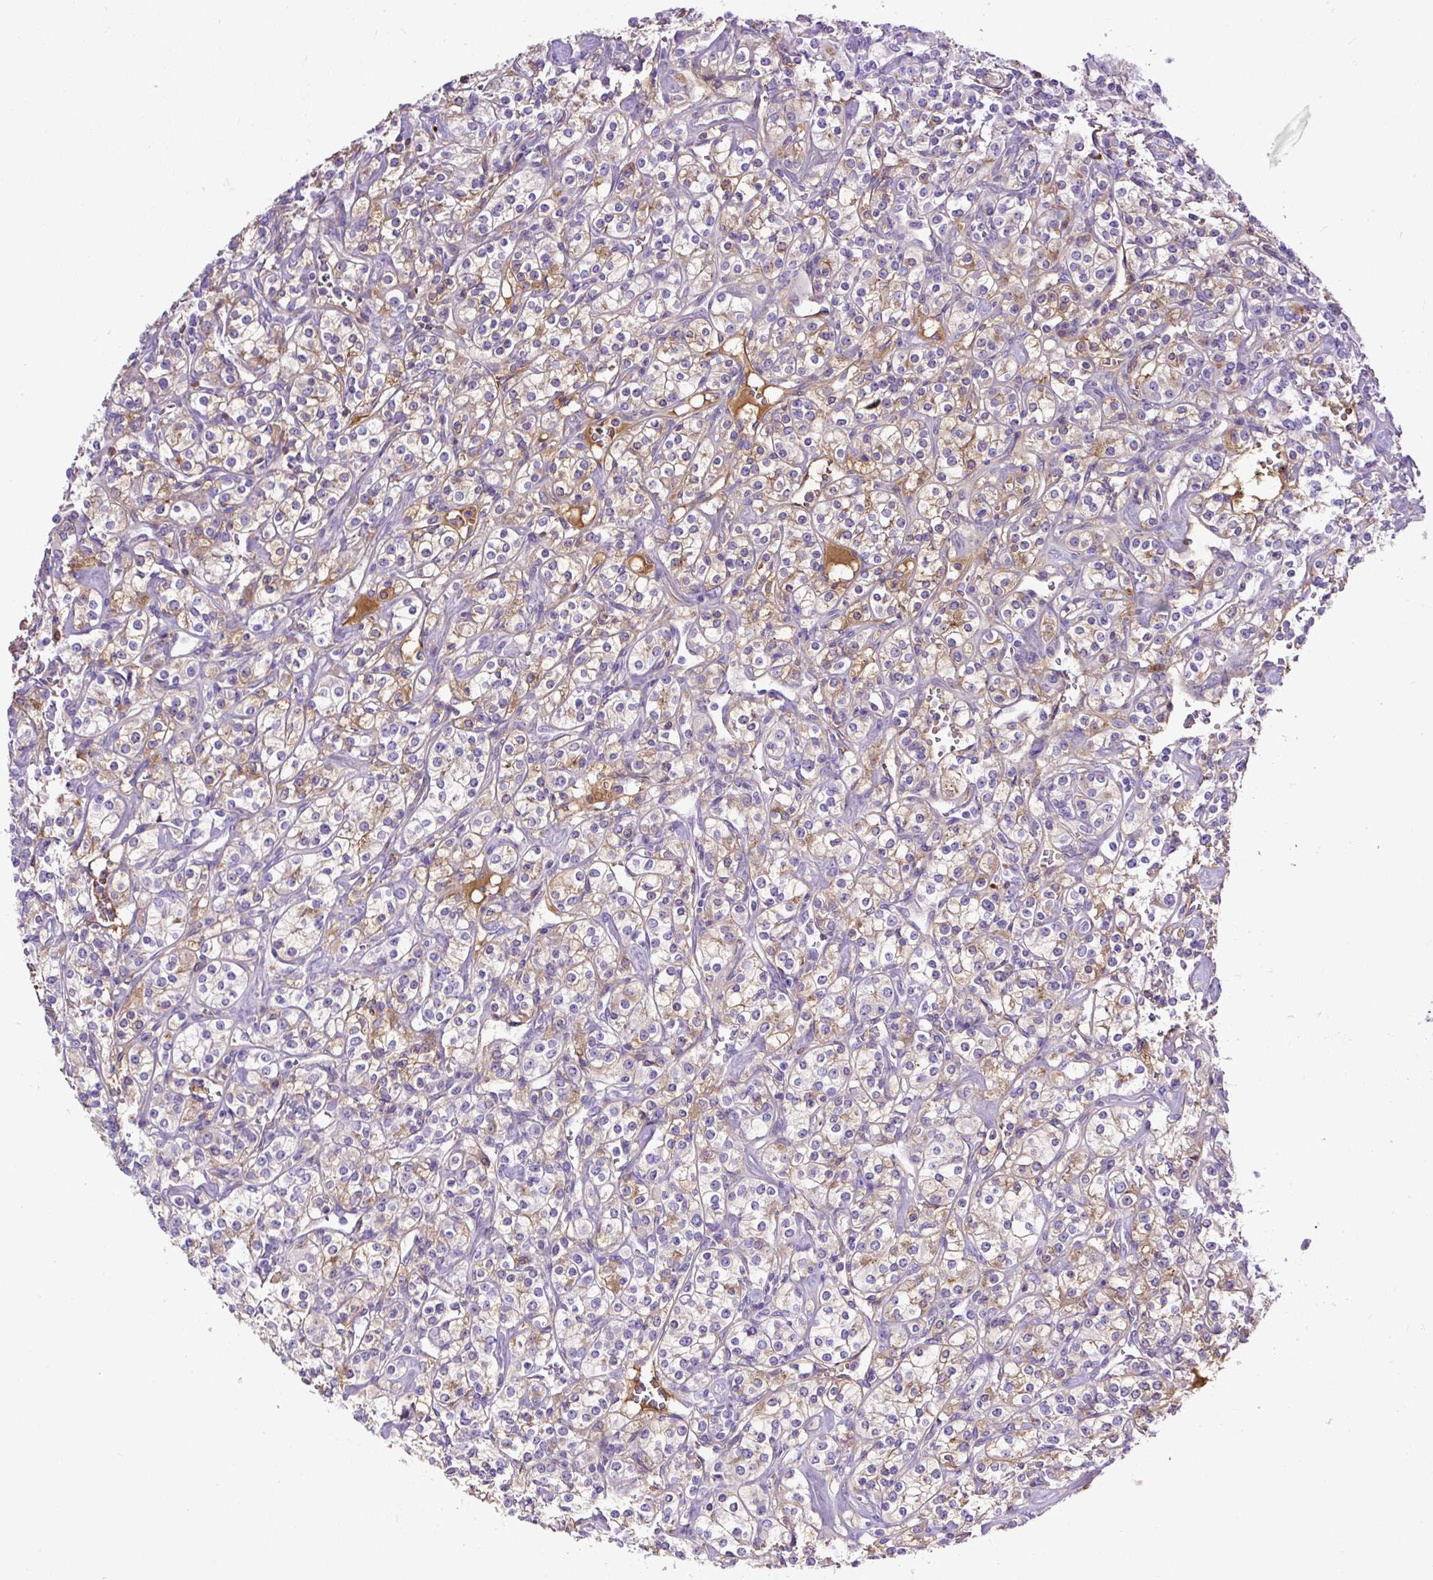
{"staining": {"intensity": "weak", "quantity": "25%-75%", "location": "cytoplasmic/membranous"}, "tissue": "renal cancer", "cell_type": "Tumor cells", "image_type": "cancer", "snomed": [{"axis": "morphology", "description": "Adenocarcinoma, NOS"}, {"axis": "topography", "description": "Kidney"}], "caption": "Renal cancer (adenocarcinoma) stained for a protein demonstrates weak cytoplasmic/membranous positivity in tumor cells.", "gene": "CLEC3B", "patient": {"sex": "male", "age": 77}}